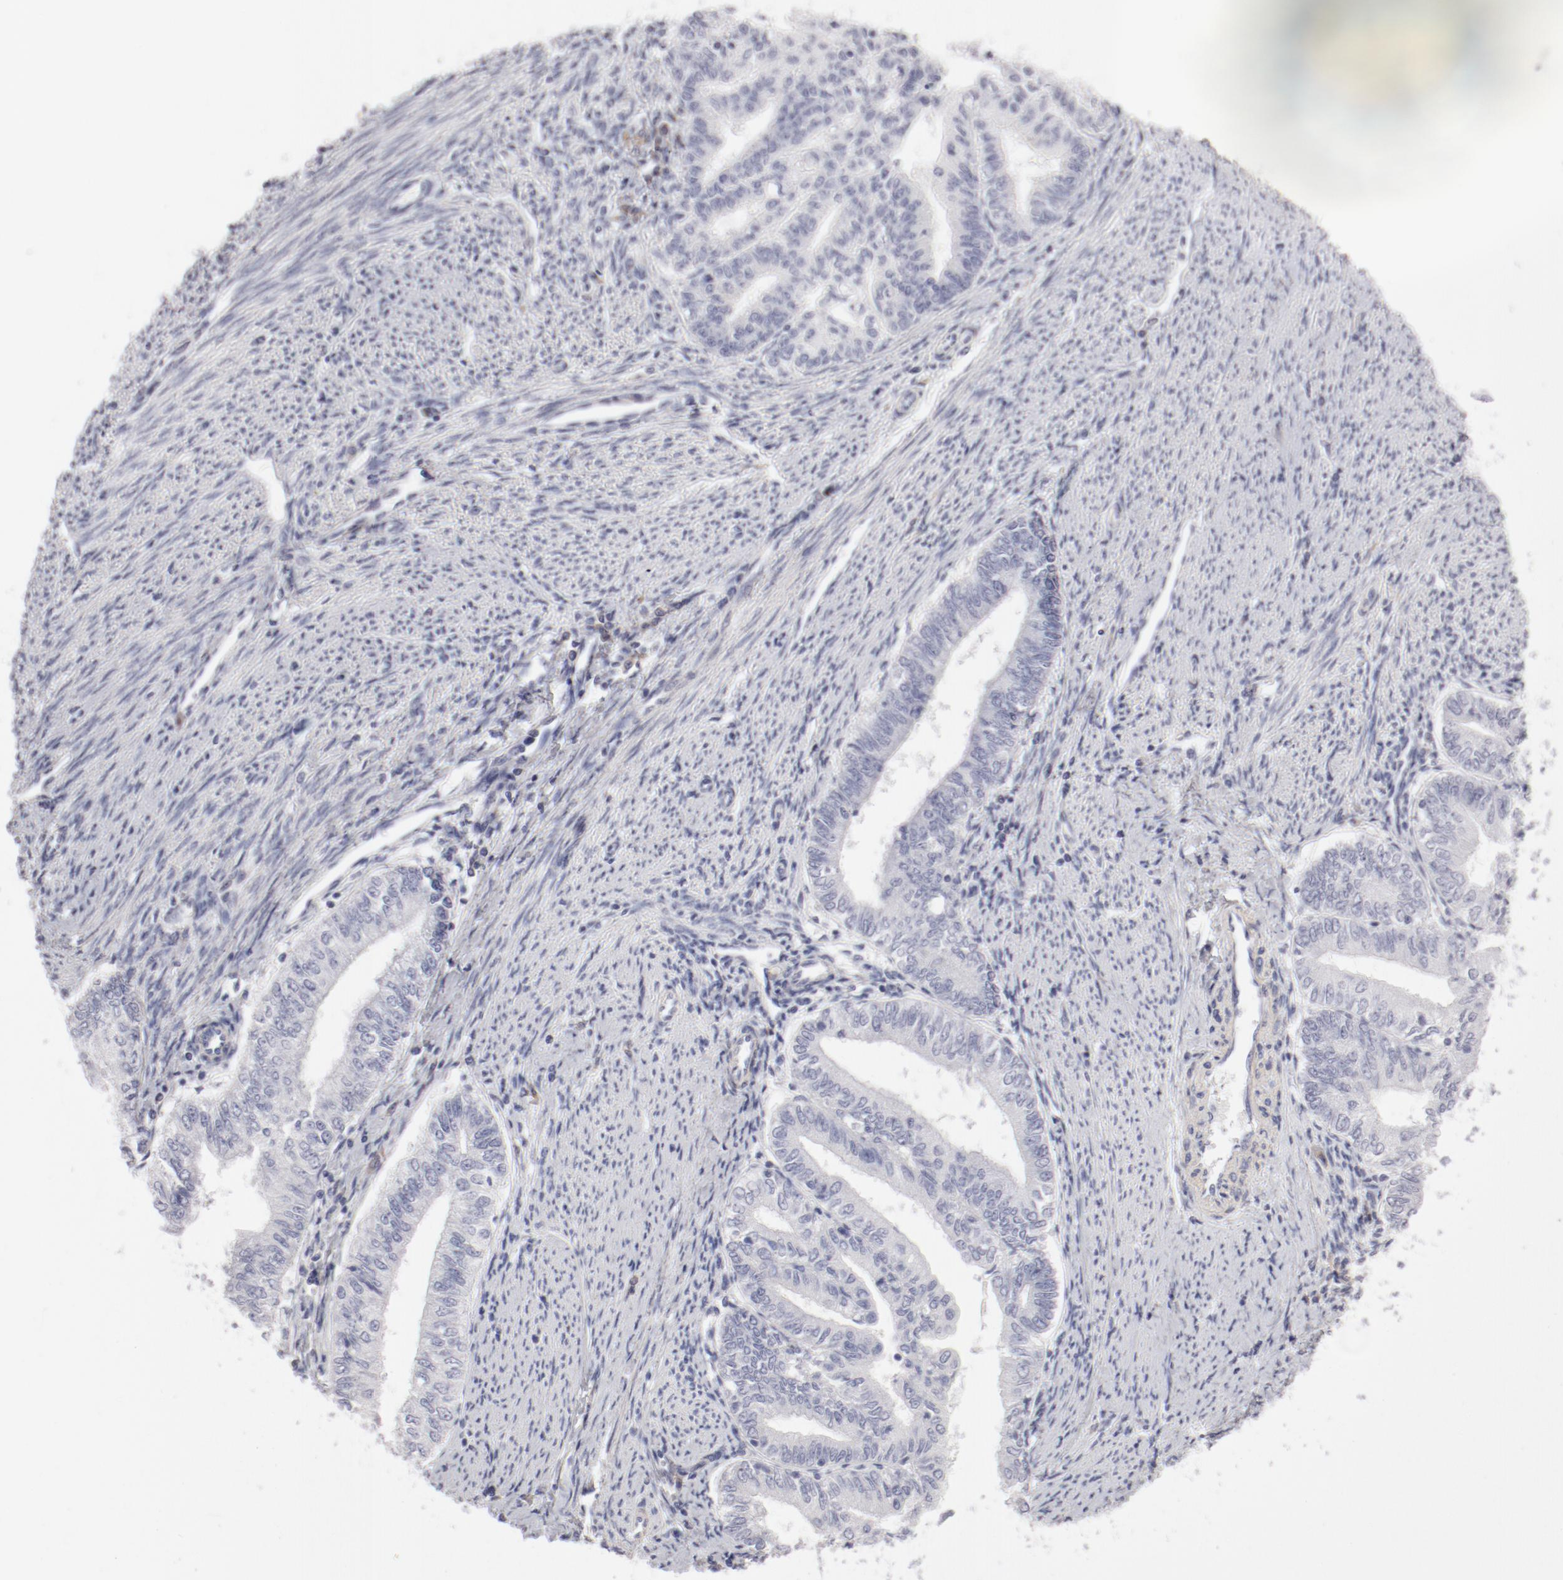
{"staining": {"intensity": "negative", "quantity": "none", "location": "none"}, "tissue": "endometrial cancer", "cell_type": "Tumor cells", "image_type": "cancer", "snomed": [{"axis": "morphology", "description": "Adenocarcinoma, NOS"}, {"axis": "topography", "description": "Endometrium"}], "caption": "DAB (3,3'-diaminobenzidine) immunohistochemical staining of human endometrial cancer (adenocarcinoma) shows no significant positivity in tumor cells. (Stains: DAB (3,3'-diaminobenzidine) immunohistochemistry (IHC) with hematoxylin counter stain, Microscopy: brightfield microscopy at high magnification).", "gene": "LAX1", "patient": {"sex": "female", "age": 66}}